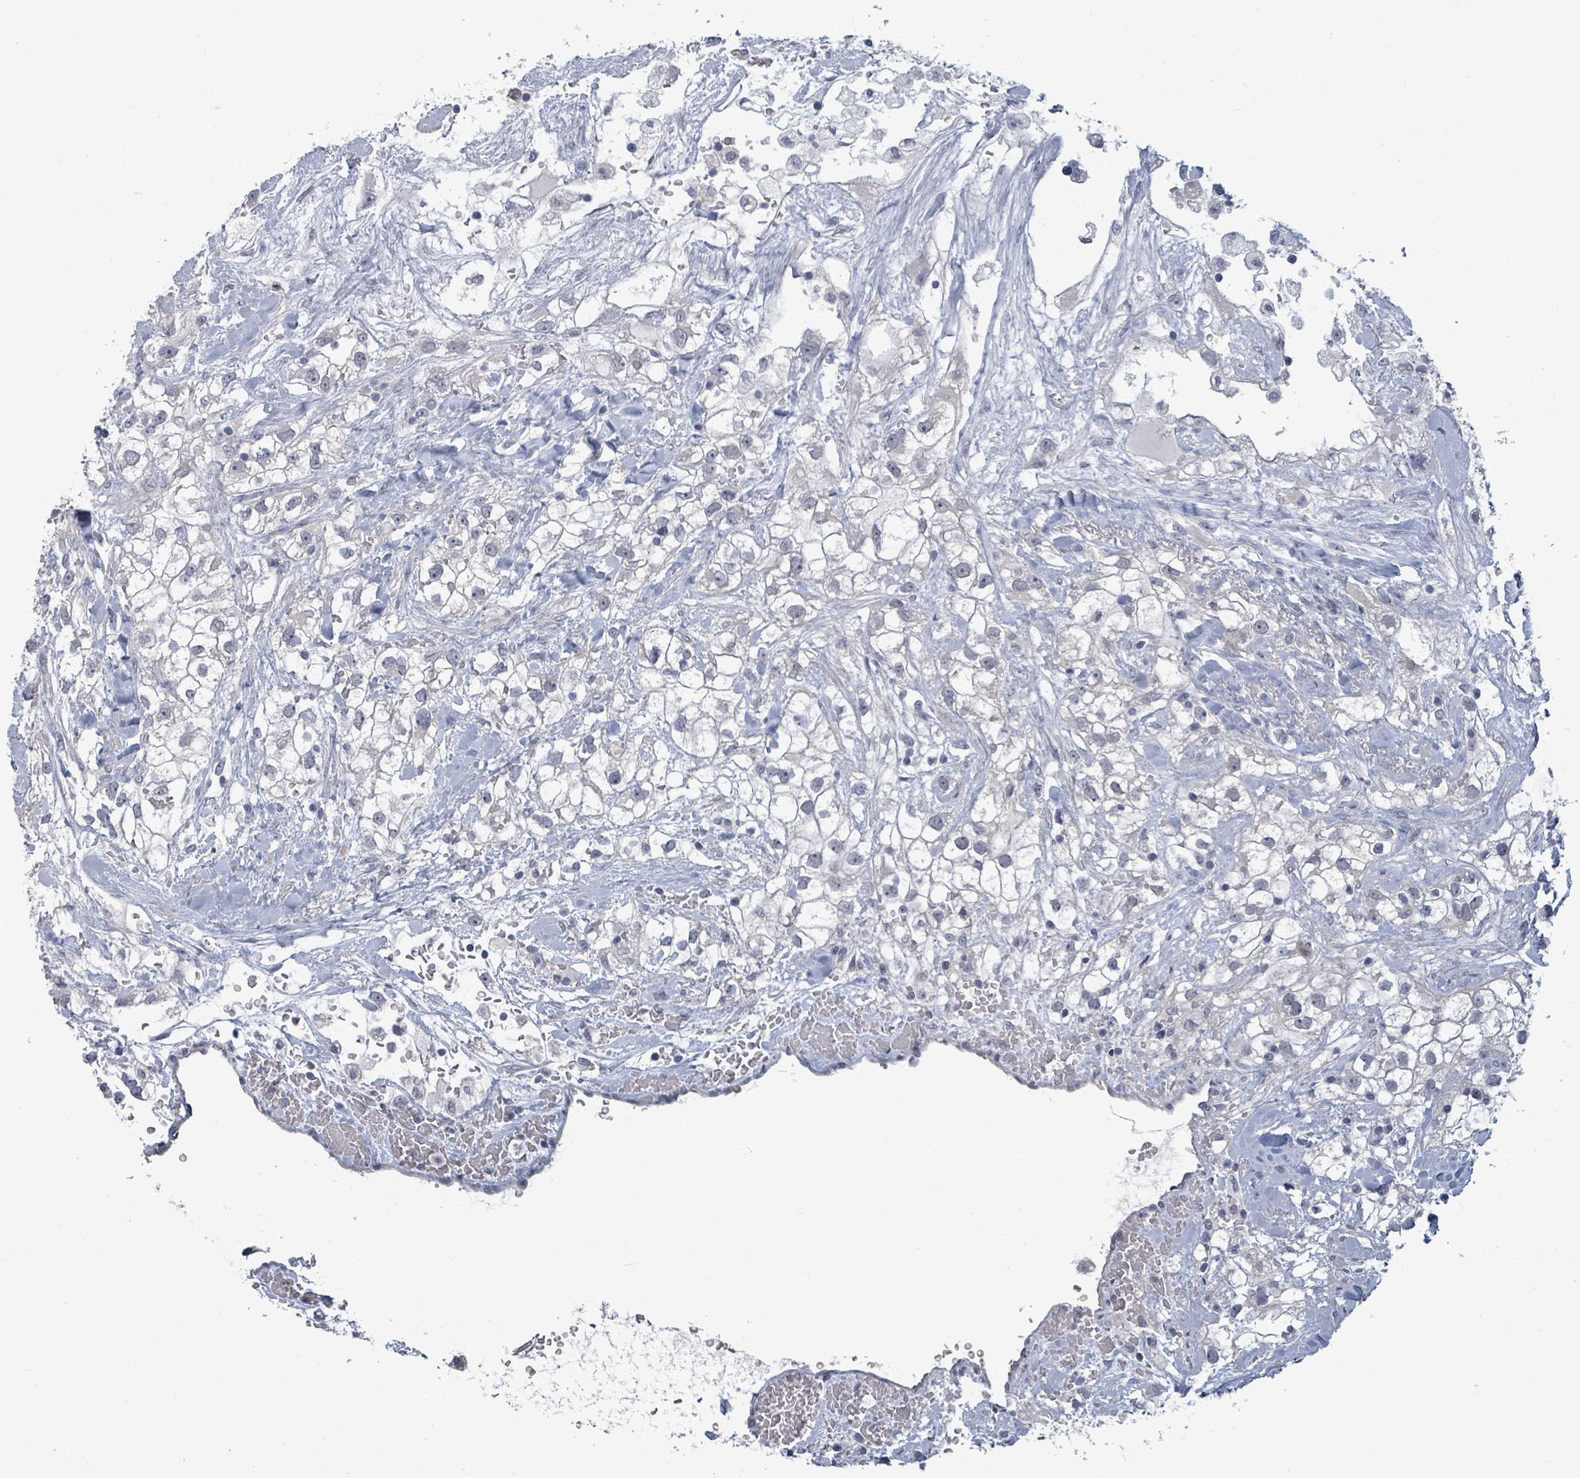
{"staining": {"intensity": "negative", "quantity": "none", "location": "none"}, "tissue": "renal cancer", "cell_type": "Tumor cells", "image_type": "cancer", "snomed": [{"axis": "morphology", "description": "Adenocarcinoma, NOS"}, {"axis": "topography", "description": "Kidney"}], "caption": "Tumor cells are negative for brown protein staining in renal cancer.", "gene": "ASB12", "patient": {"sex": "male", "age": 59}}